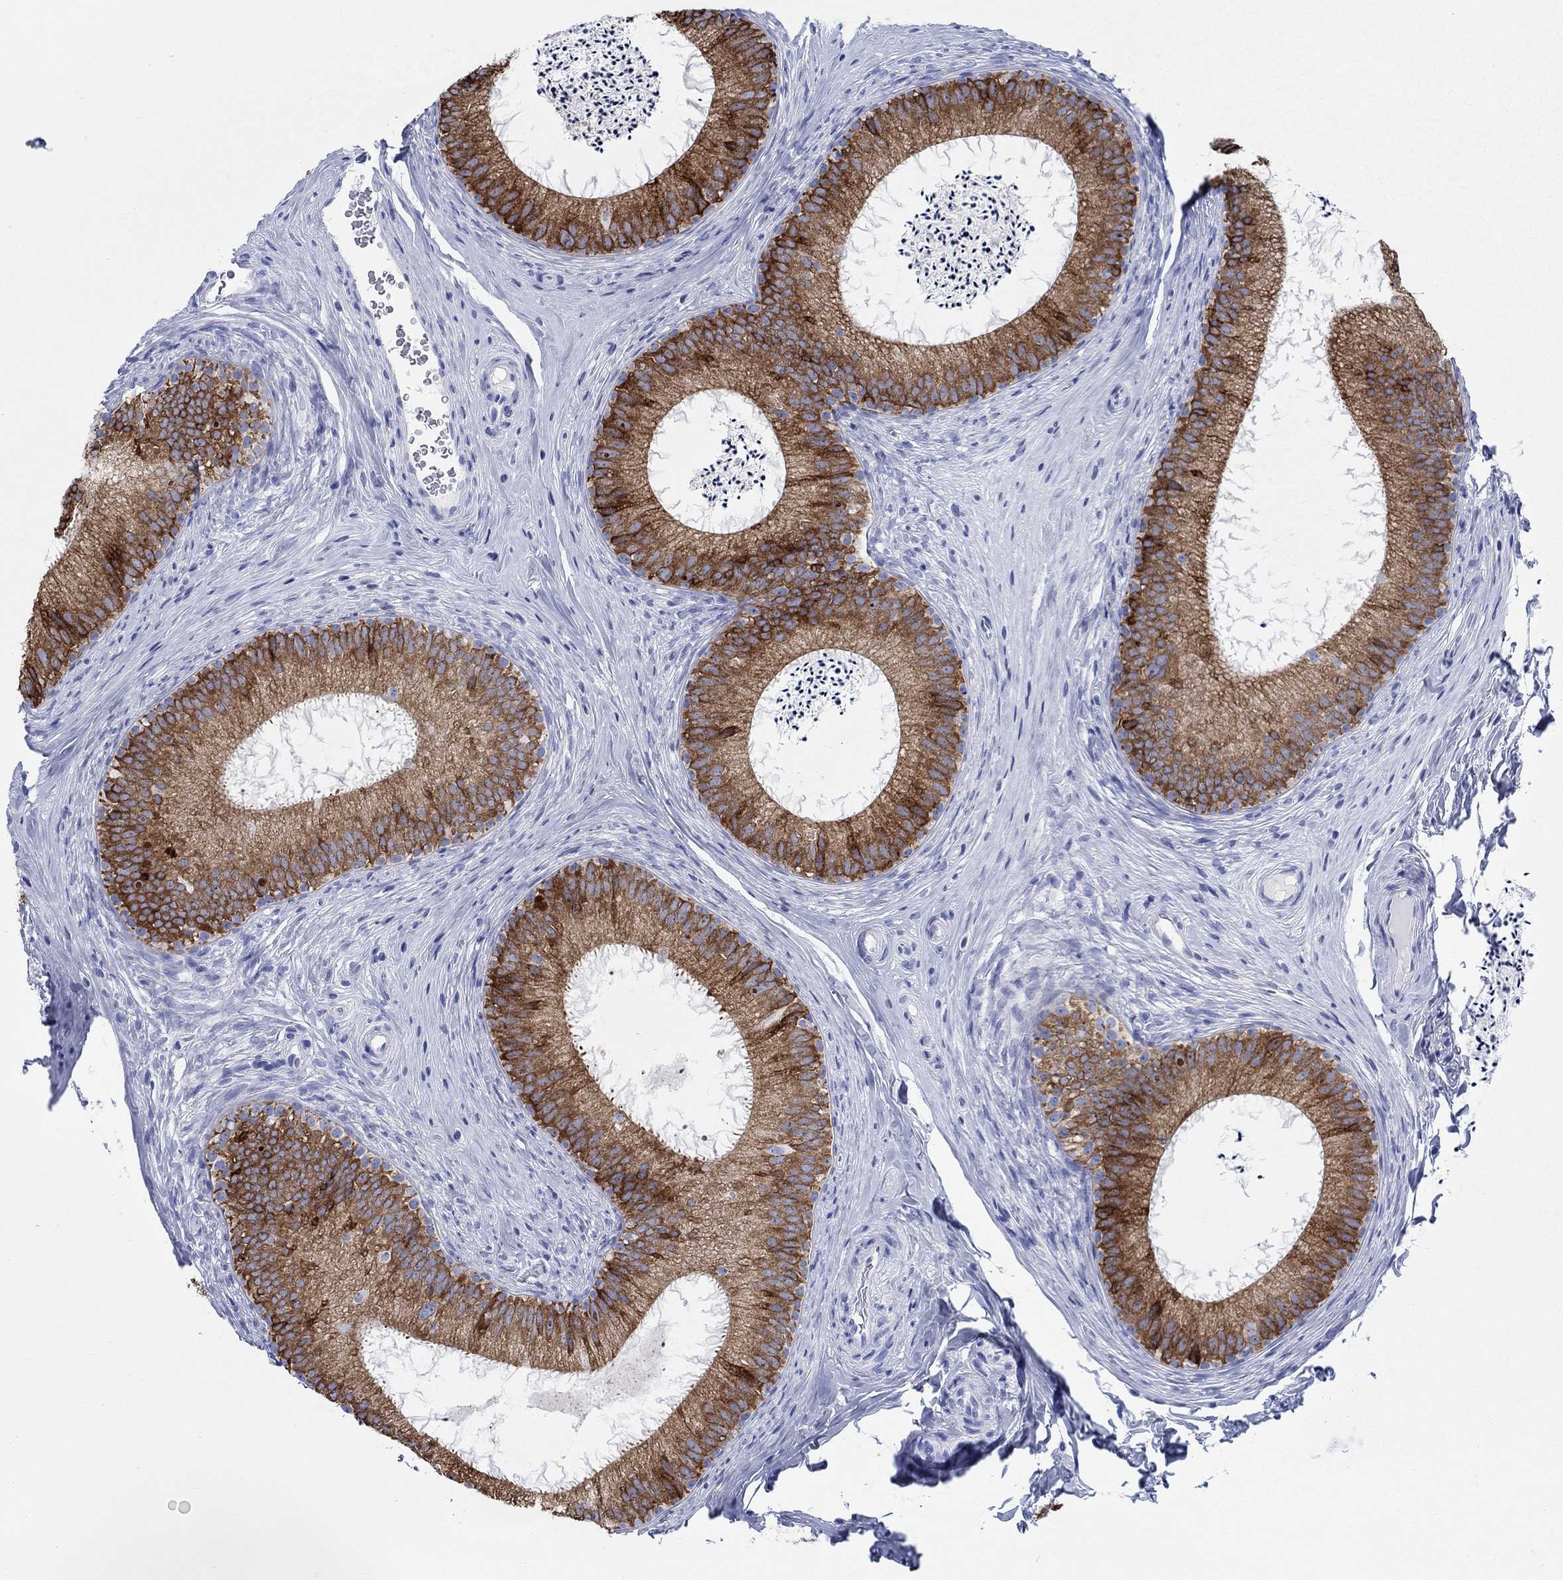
{"staining": {"intensity": "strong", "quantity": "25%-75%", "location": "cytoplasmic/membranous"}, "tissue": "epididymis", "cell_type": "Glandular cells", "image_type": "normal", "snomed": [{"axis": "morphology", "description": "Normal tissue, NOS"}, {"axis": "morphology", "description": "Carcinoma, Embryonal, NOS"}, {"axis": "topography", "description": "Testis"}, {"axis": "topography", "description": "Epididymis"}], "caption": "Epididymis stained with DAB (3,3'-diaminobenzidine) IHC displays high levels of strong cytoplasmic/membranous staining in about 25%-75% of glandular cells.", "gene": "RD3L", "patient": {"sex": "male", "age": 24}}